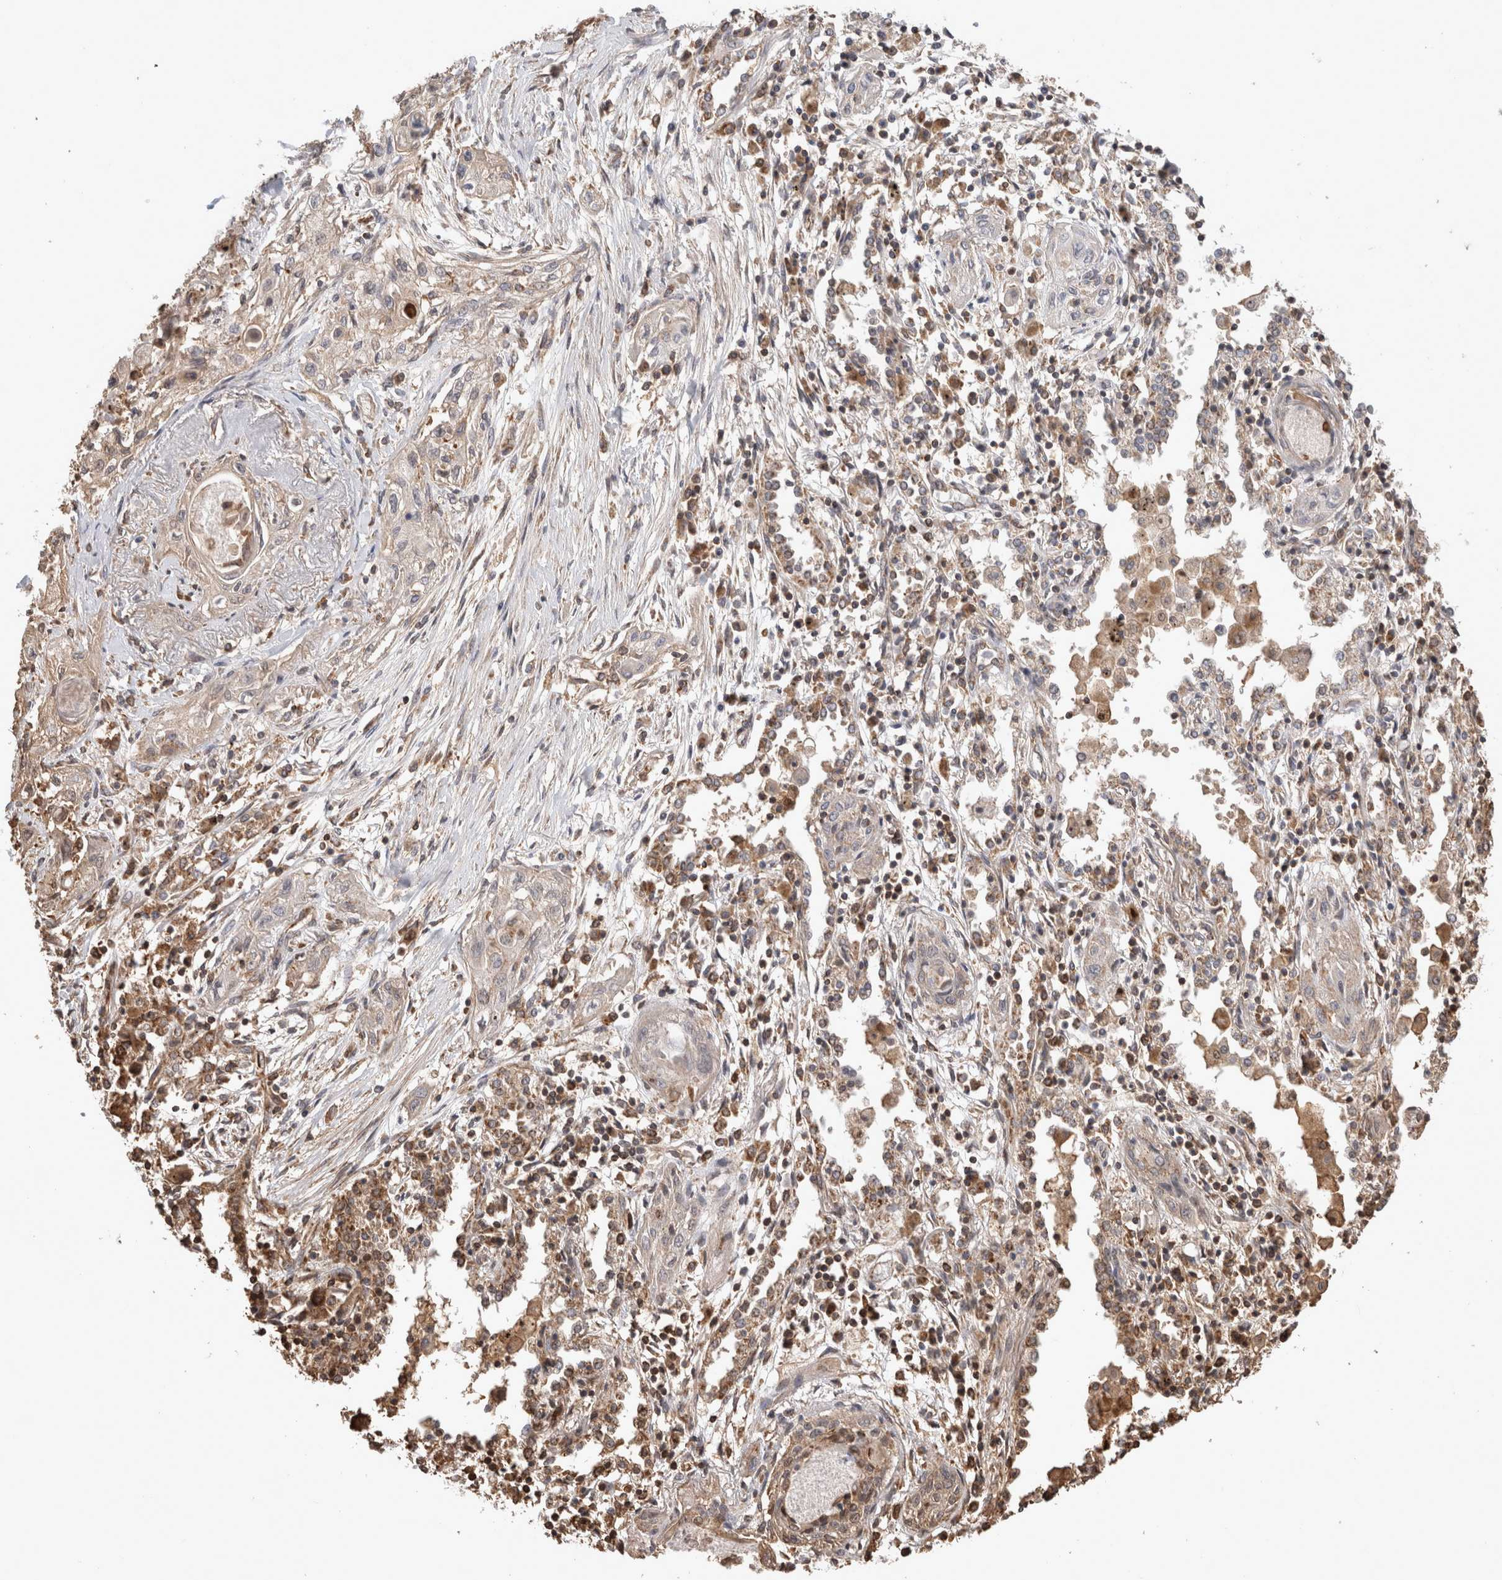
{"staining": {"intensity": "weak", "quantity": "25%-75%", "location": "cytoplasmic/membranous"}, "tissue": "lung cancer", "cell_type": "Tumor cells", "image_type": "cancer", "snomed": [{"axis": "morphology", "description": "Squamous cell carcinoma, NOS"}, {"axis": "topography", "description": "Lung"}], "caption": "Brown immunohistochemical staining in human lung squamous cell carcinoma shows weak cytoplasmic/membranous staining in approximately 25%-75% of tumor cells.", "gene": "IMMP2L", "patient": {"sex": "female", "age": 47}}